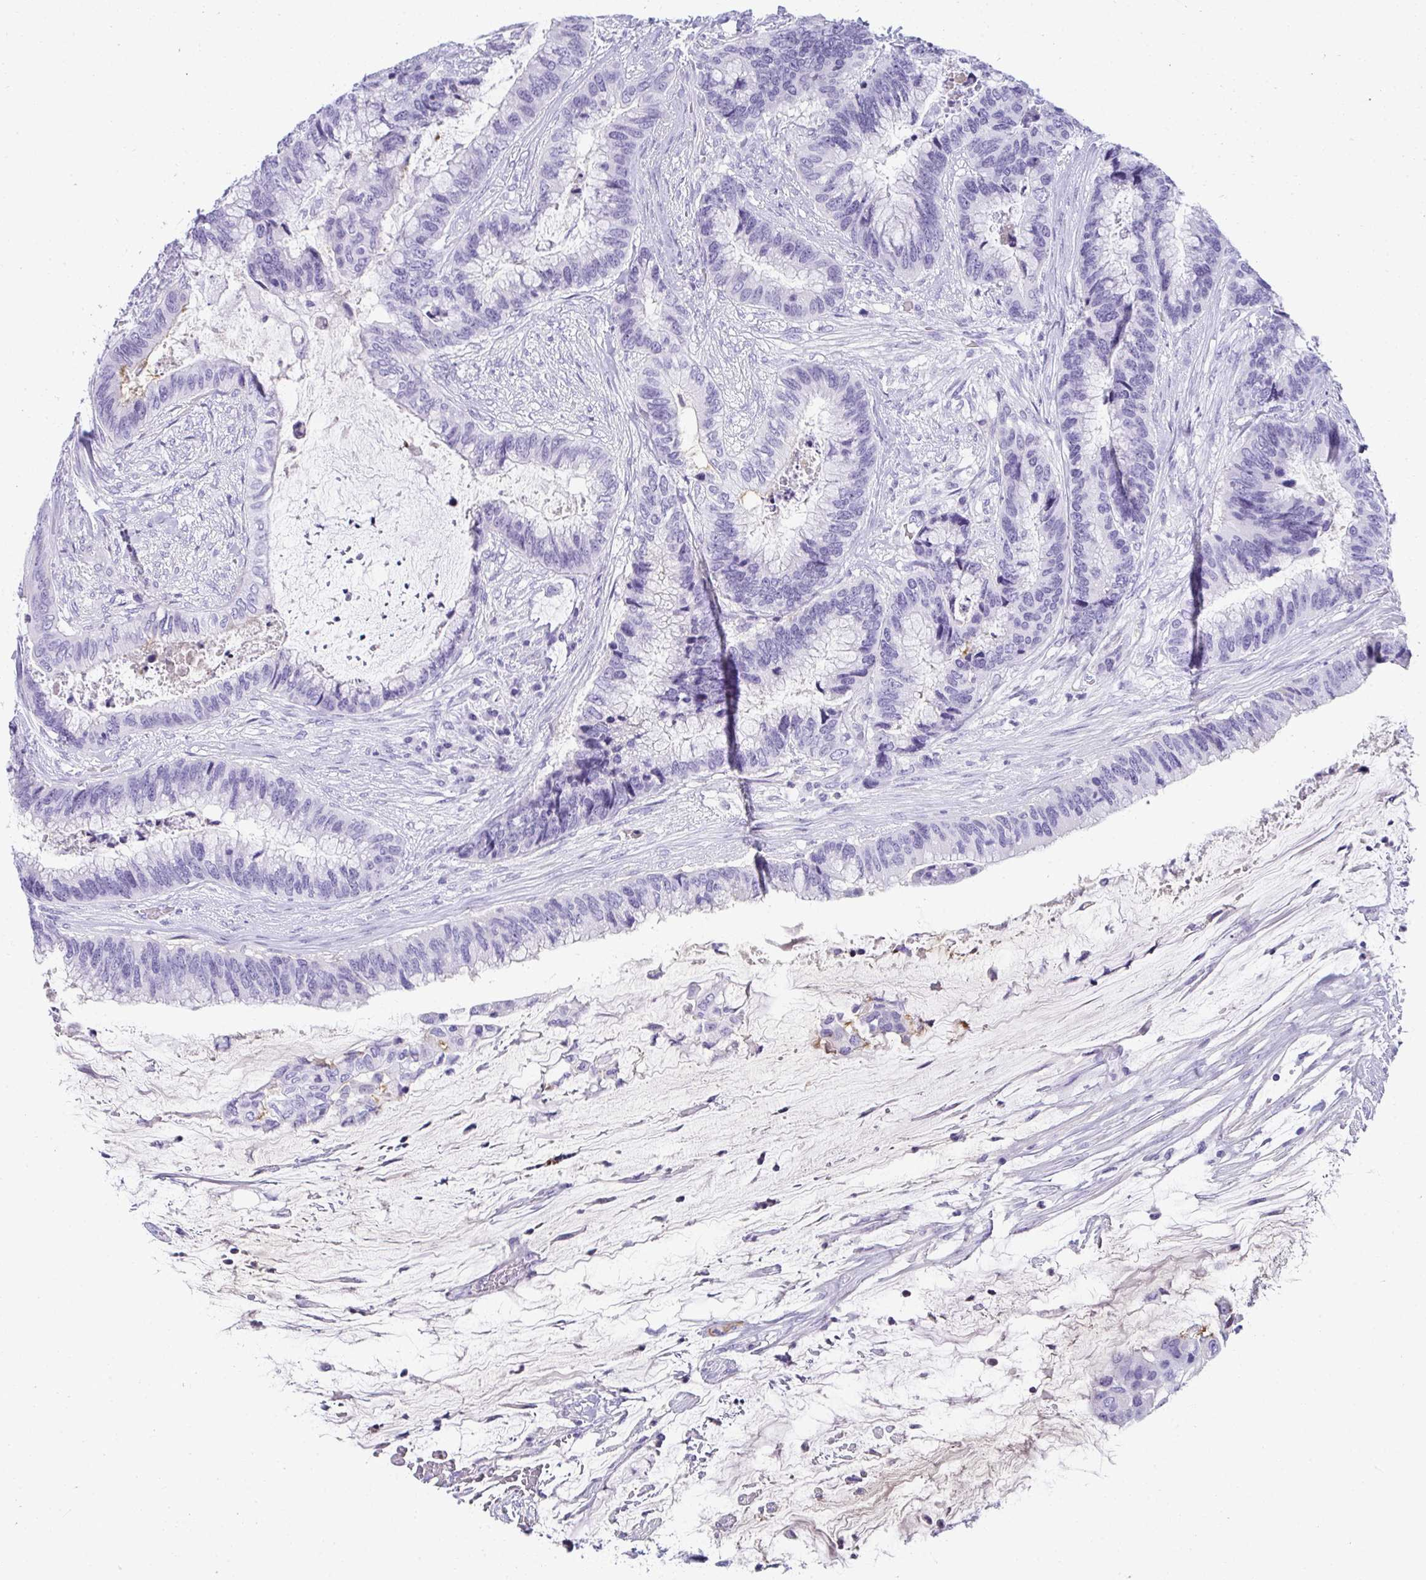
{"staining": {"intensity": "negative", "quantity": "none", "location": "none"}, "tissue": "colorectal cancer", "cell_type": "Tumor cells", "image_type": "cancer", "snomed": [{"axis": "morphology", "description": "Adenocarcinoma, NOS"}, {"axis": "topography", "description": "Rectum"}], "caption": "An immunohistochemistry (IHC) micrograph of adenocarcinoma (colorectal) is shown. There is no staining in tumor cells of adenocarcinoma (colorectal). (DAB (3,3'-diaminobenzidine) immunohistochemistry (IHC) with hematoxylin counter stain).", "gene": "ZSWIM3", "patient": {"sex": "female", "age": 59}}